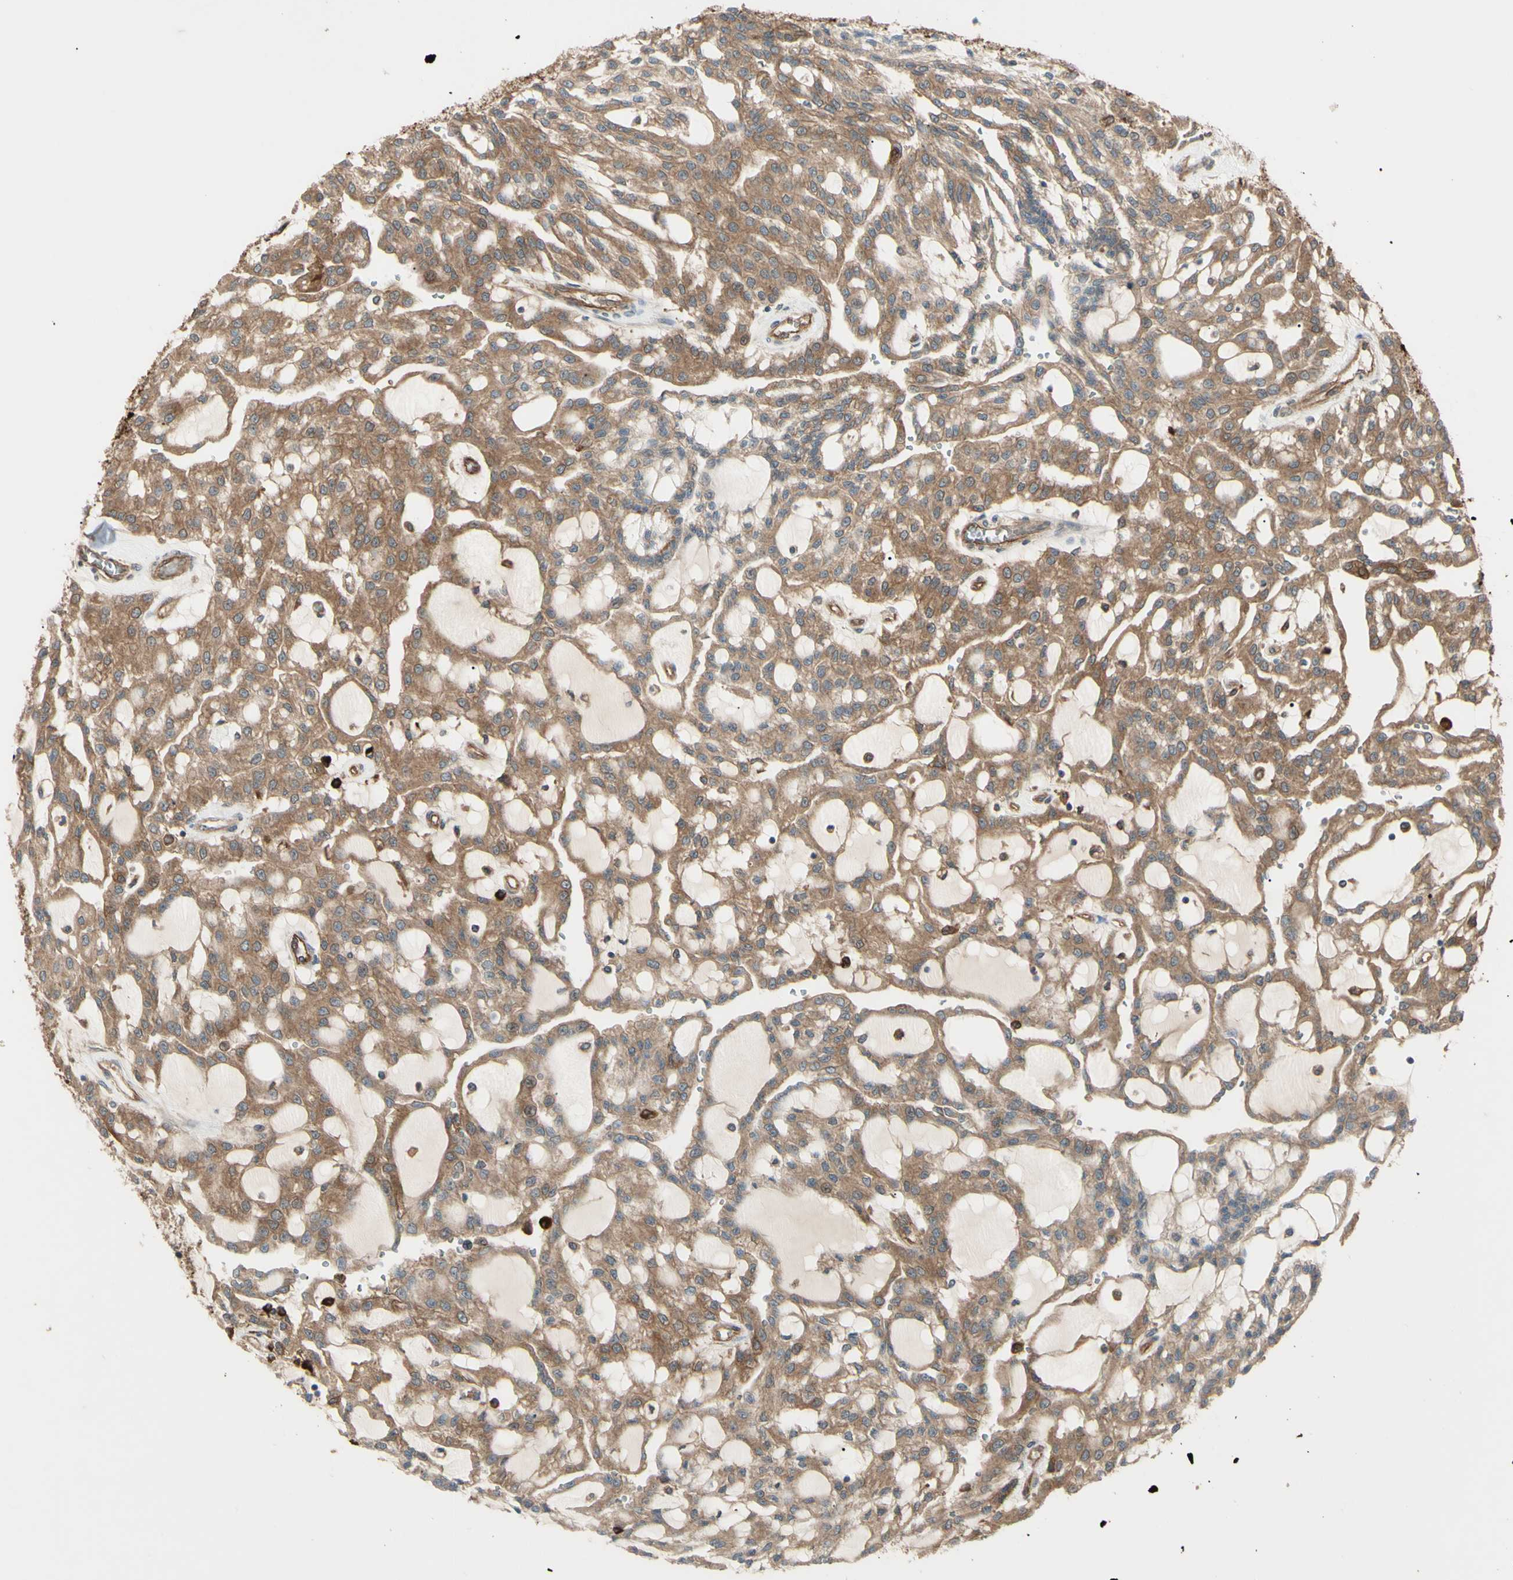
{"staining": {"intensity": "moderate", "quantity": ">75%", "location": "cytoplasmic/membranous"}, "tissue": "renal cancer", "cell_type": "Tumor cells", "image_type": "cancer", "snomed": [{"axis": "morphology", "description": "Adenocarcinoma, NOS"}, {"axis": "topography", "description": "Kidney"}], "caption": "Human renal cancer (adenocarcinoma) stained with a brown dye demonstrates moderate cytoplasmic/membranous positive expression in about >75% of tumor cells.", "gene": "PTPN12", "patient": {"sex": "male", "age": 63}}